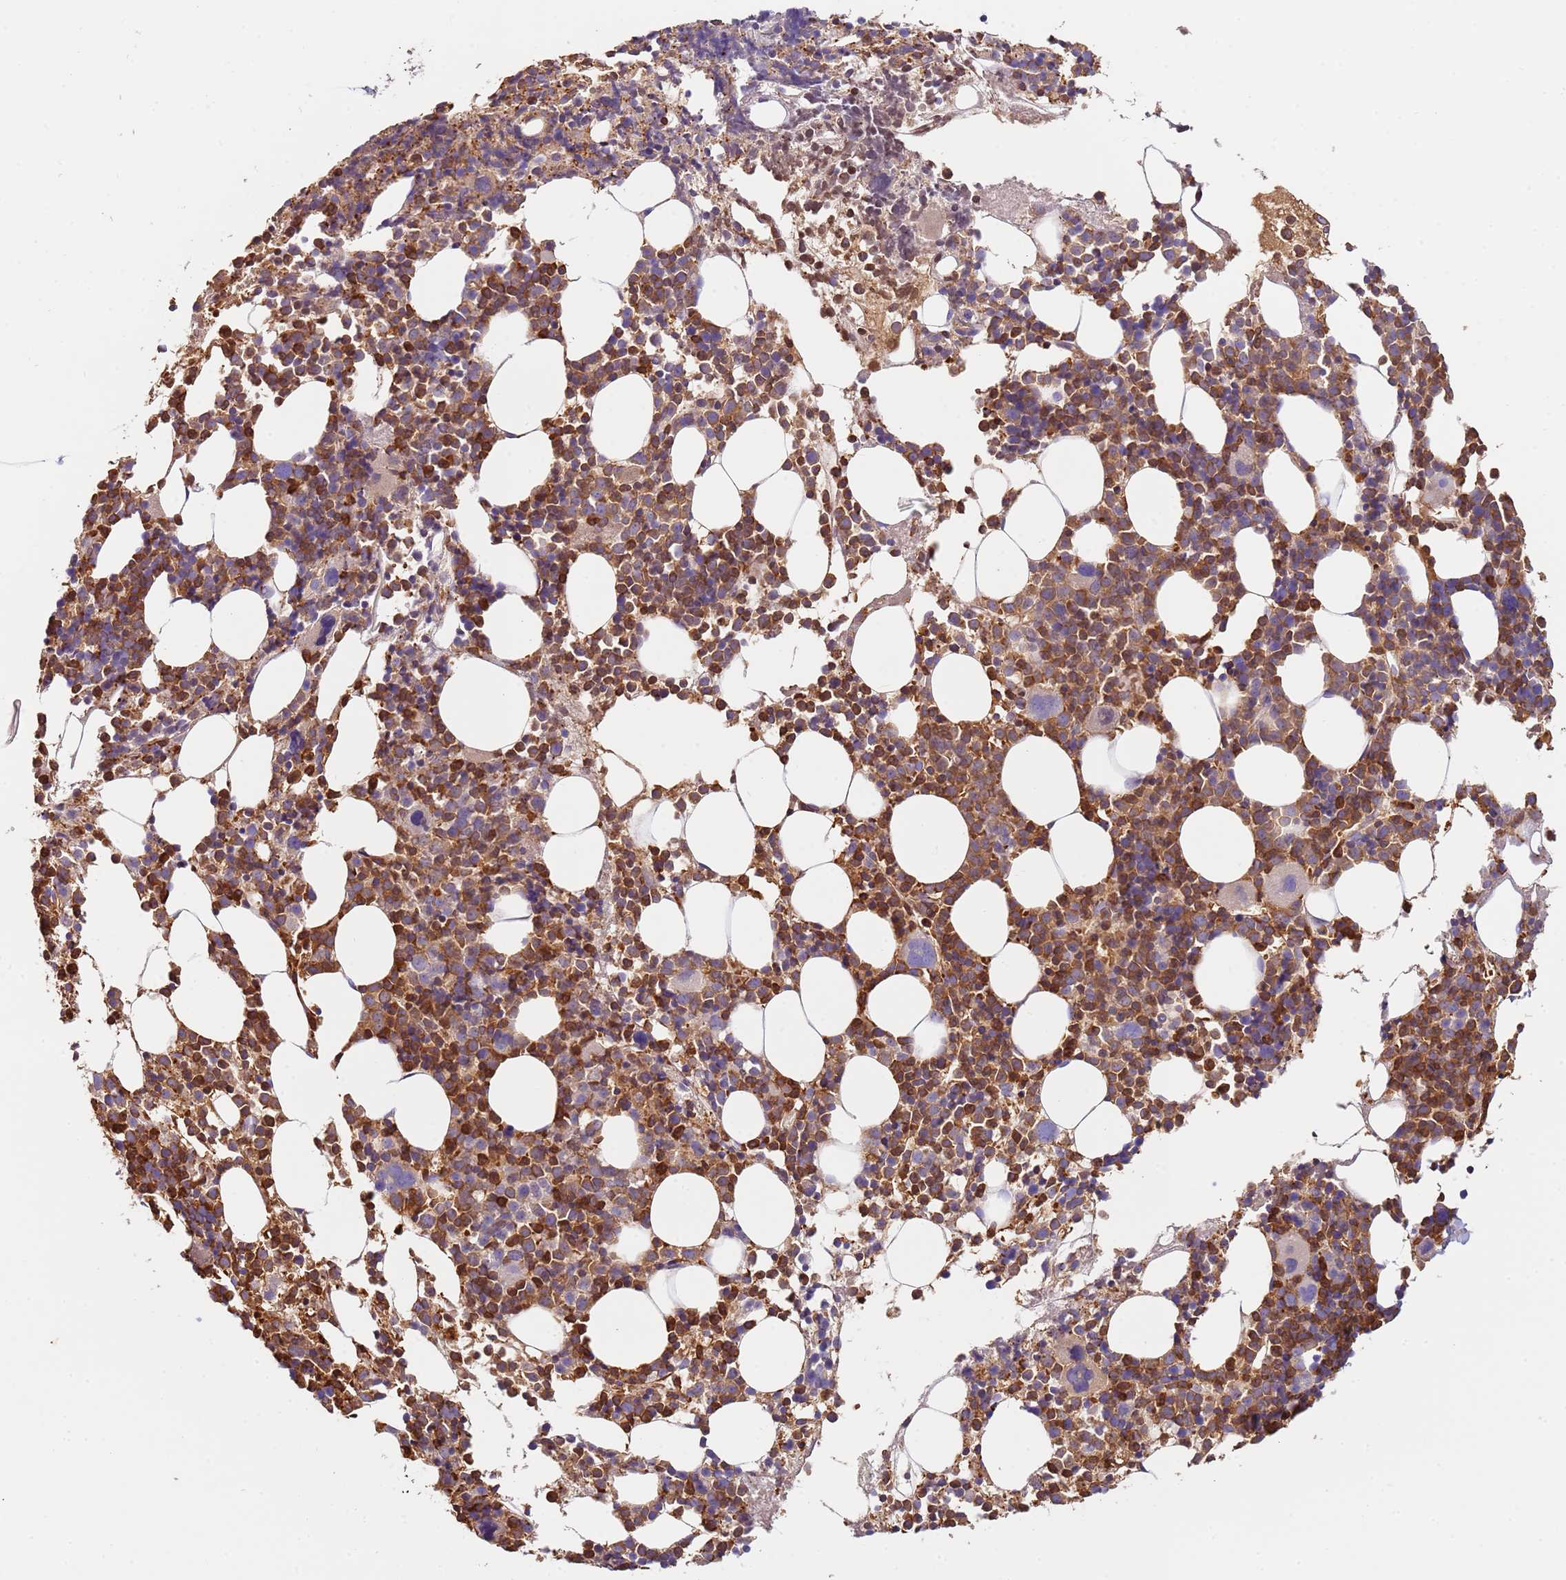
{"staining": {"intensity": "moderate", "quantity": ">75%", "location": "cytoplasmic/membranous"}, "tissue": "bone marrow", "cell_type": "Hematopoietic cells", "image_type": "normal", "snomed": [{"axis": "morphology", "description": "Normal tissue, NOS"}, {"axis": "topography", "description": "Bone marrow"}], "caption": "IHC of unremarkable human bone marrow displays medium levels of moderate cytoplasmic/membranous expression in approximately >75% of hematopoietic cells.", "gene": "OR6P1", "patient": {"sex": "female", "age": 48}}